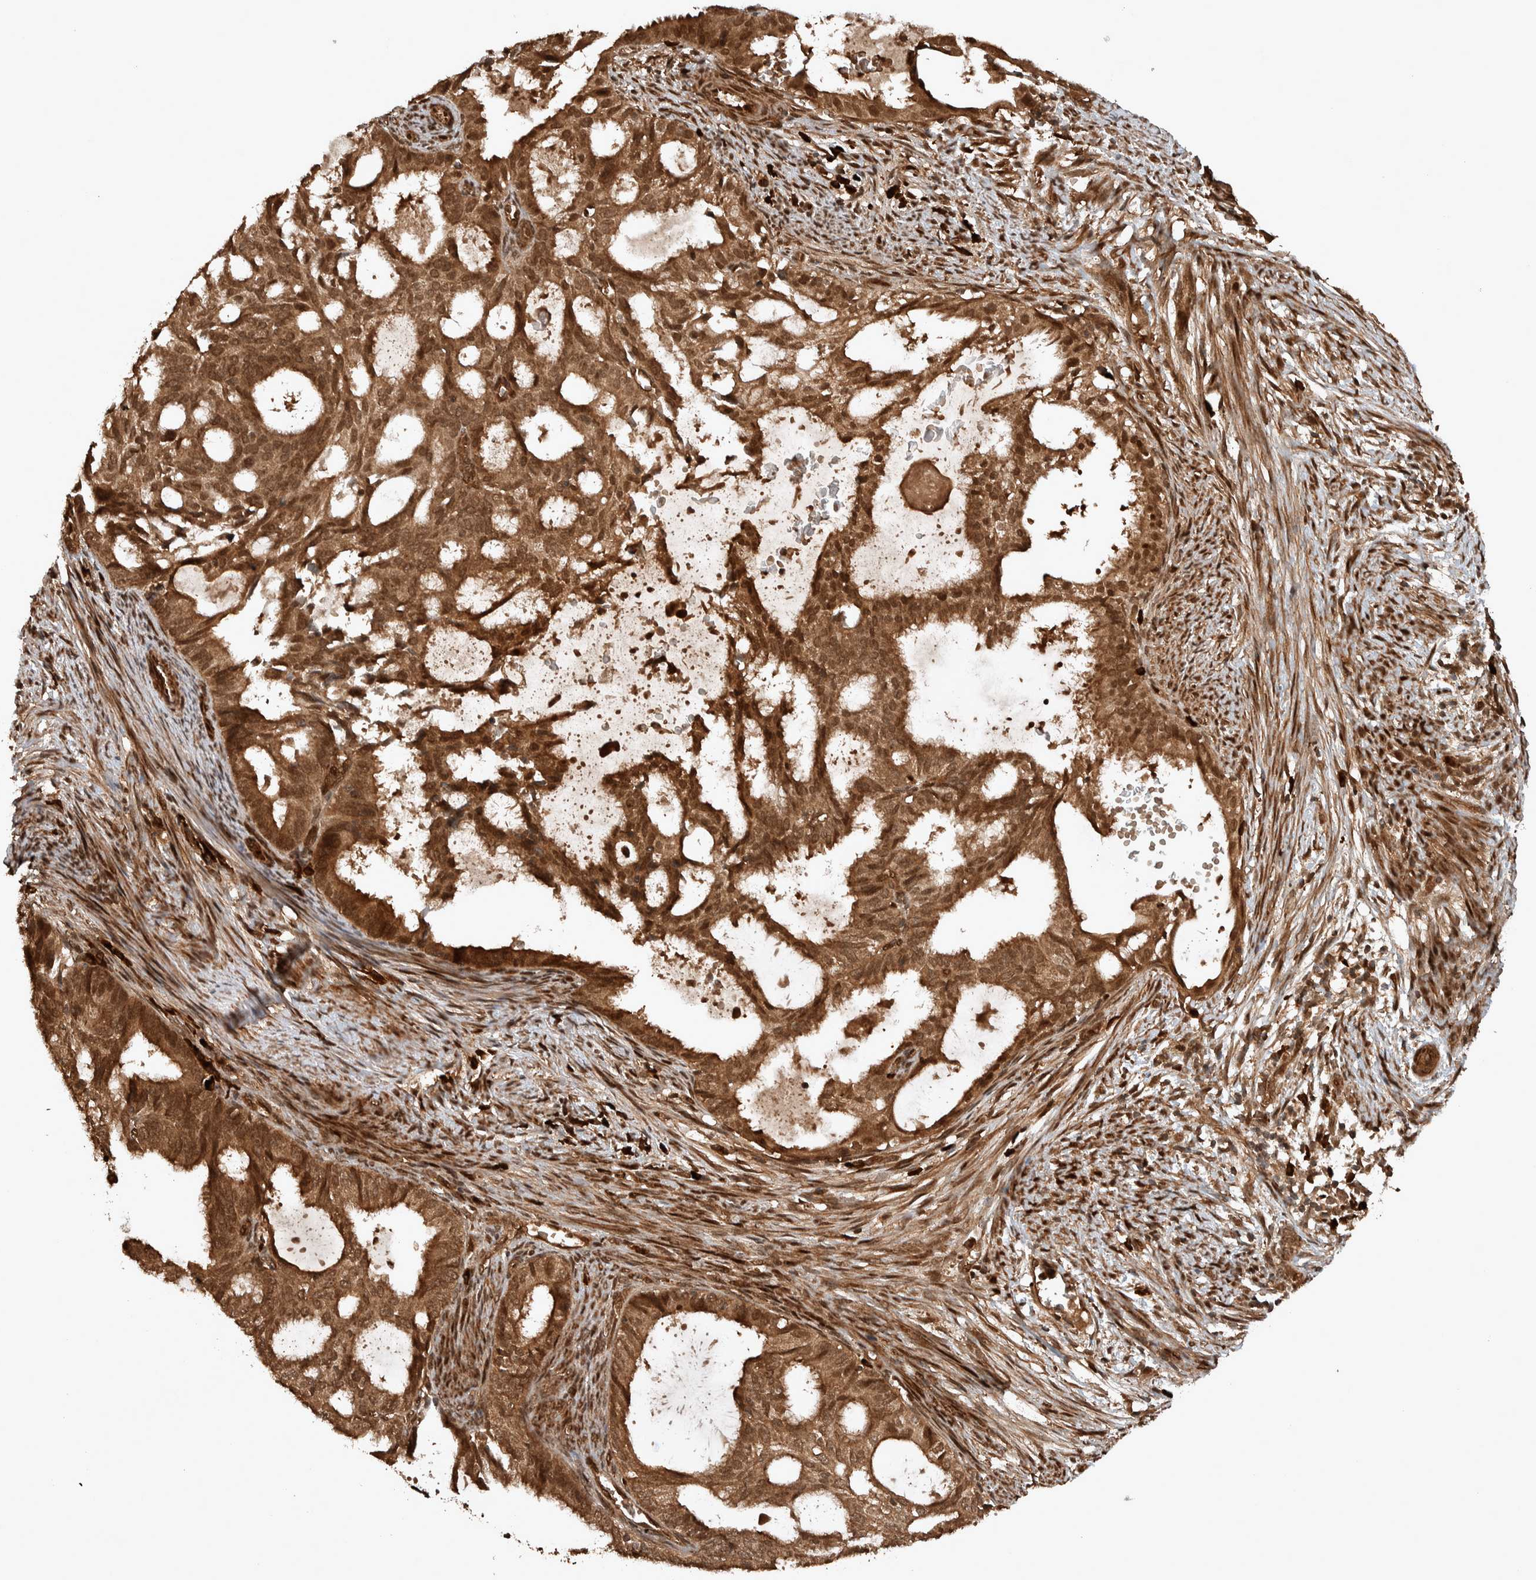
{"staining": {"intensity": "moderate", "quantity": ">75%", "location": "cytoplasmic/membranous,nuclear"}, "tissue": "endometrial cancer", "cell_type": "Tumor cells", "image_type": "cancer", "snomed": [{"axis": "morphology", "description": "Adenocarcinoma, NOS"}, {"axis": "topography", "description": "Endometrium"}], "caption": "The photomicrograph shows a brown stain indicating the presence of a protein in the cytoplasmic/membranous and nuclear of tumor cells in endometrial cancer.", "gene": "CNTROB", "patient": {"sex": "female", "age": 58}}